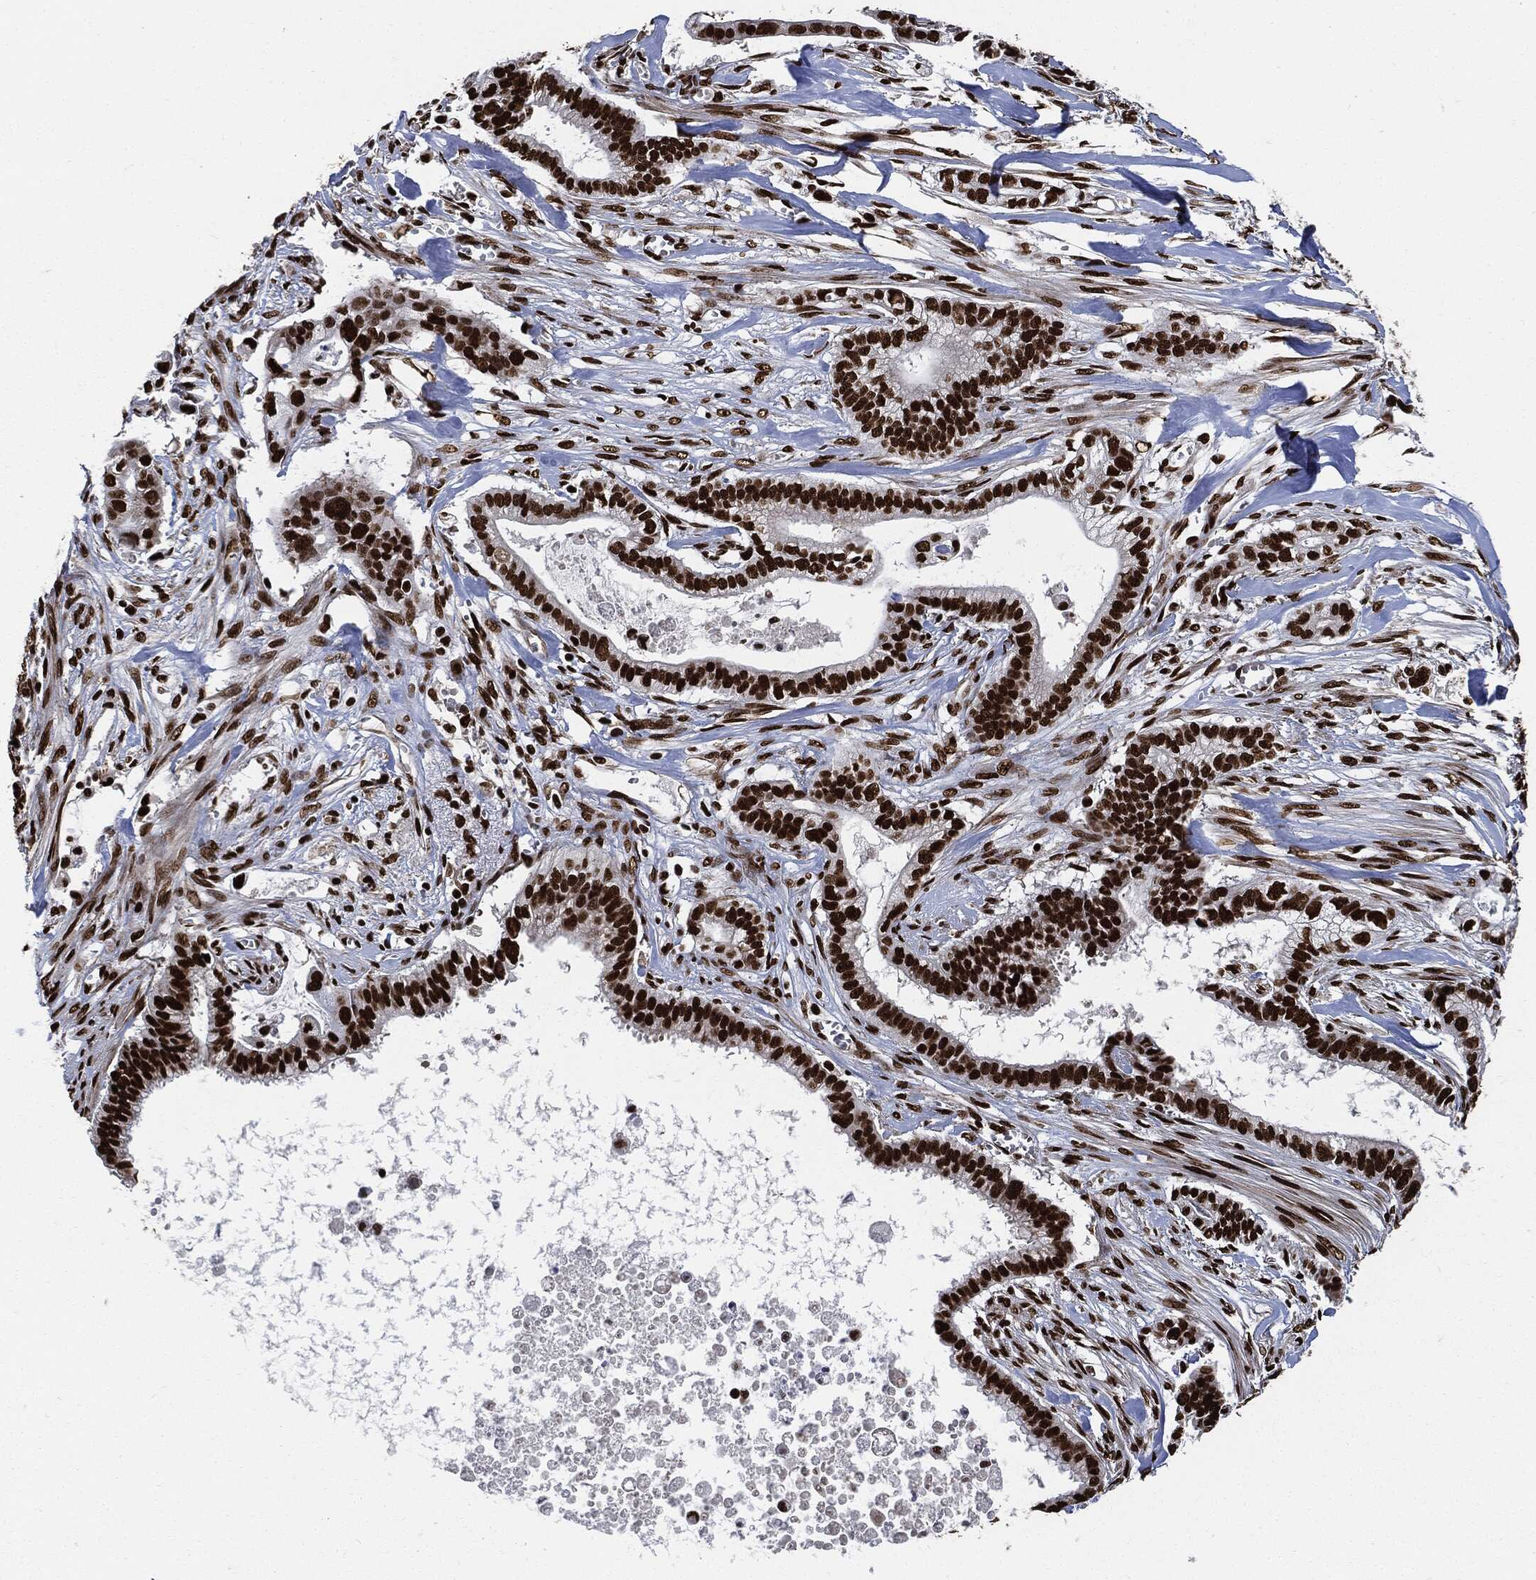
{"staining": {"intensity": "strong", "quantity": ">75%", "location": "nuclear"}, "tissue": "pancreatic cancer", "cell_type": "Tumor cells", "image_type": "cancer", "snomed": [{"axis": "morphology", "description": "Adenocarcinoma, NOS"}, {"axis": "topography", "description": "Pancreas"}], "caption": "DAB immunohistochemical staining of human pancreatic cancer displays strong nuclear protein expression in about >75% of tumor cells. (DAB IHC with brightfield microscopy, high magnification).", "gene": "RECQL", "patient": {"sex": "male", "age": 61}}